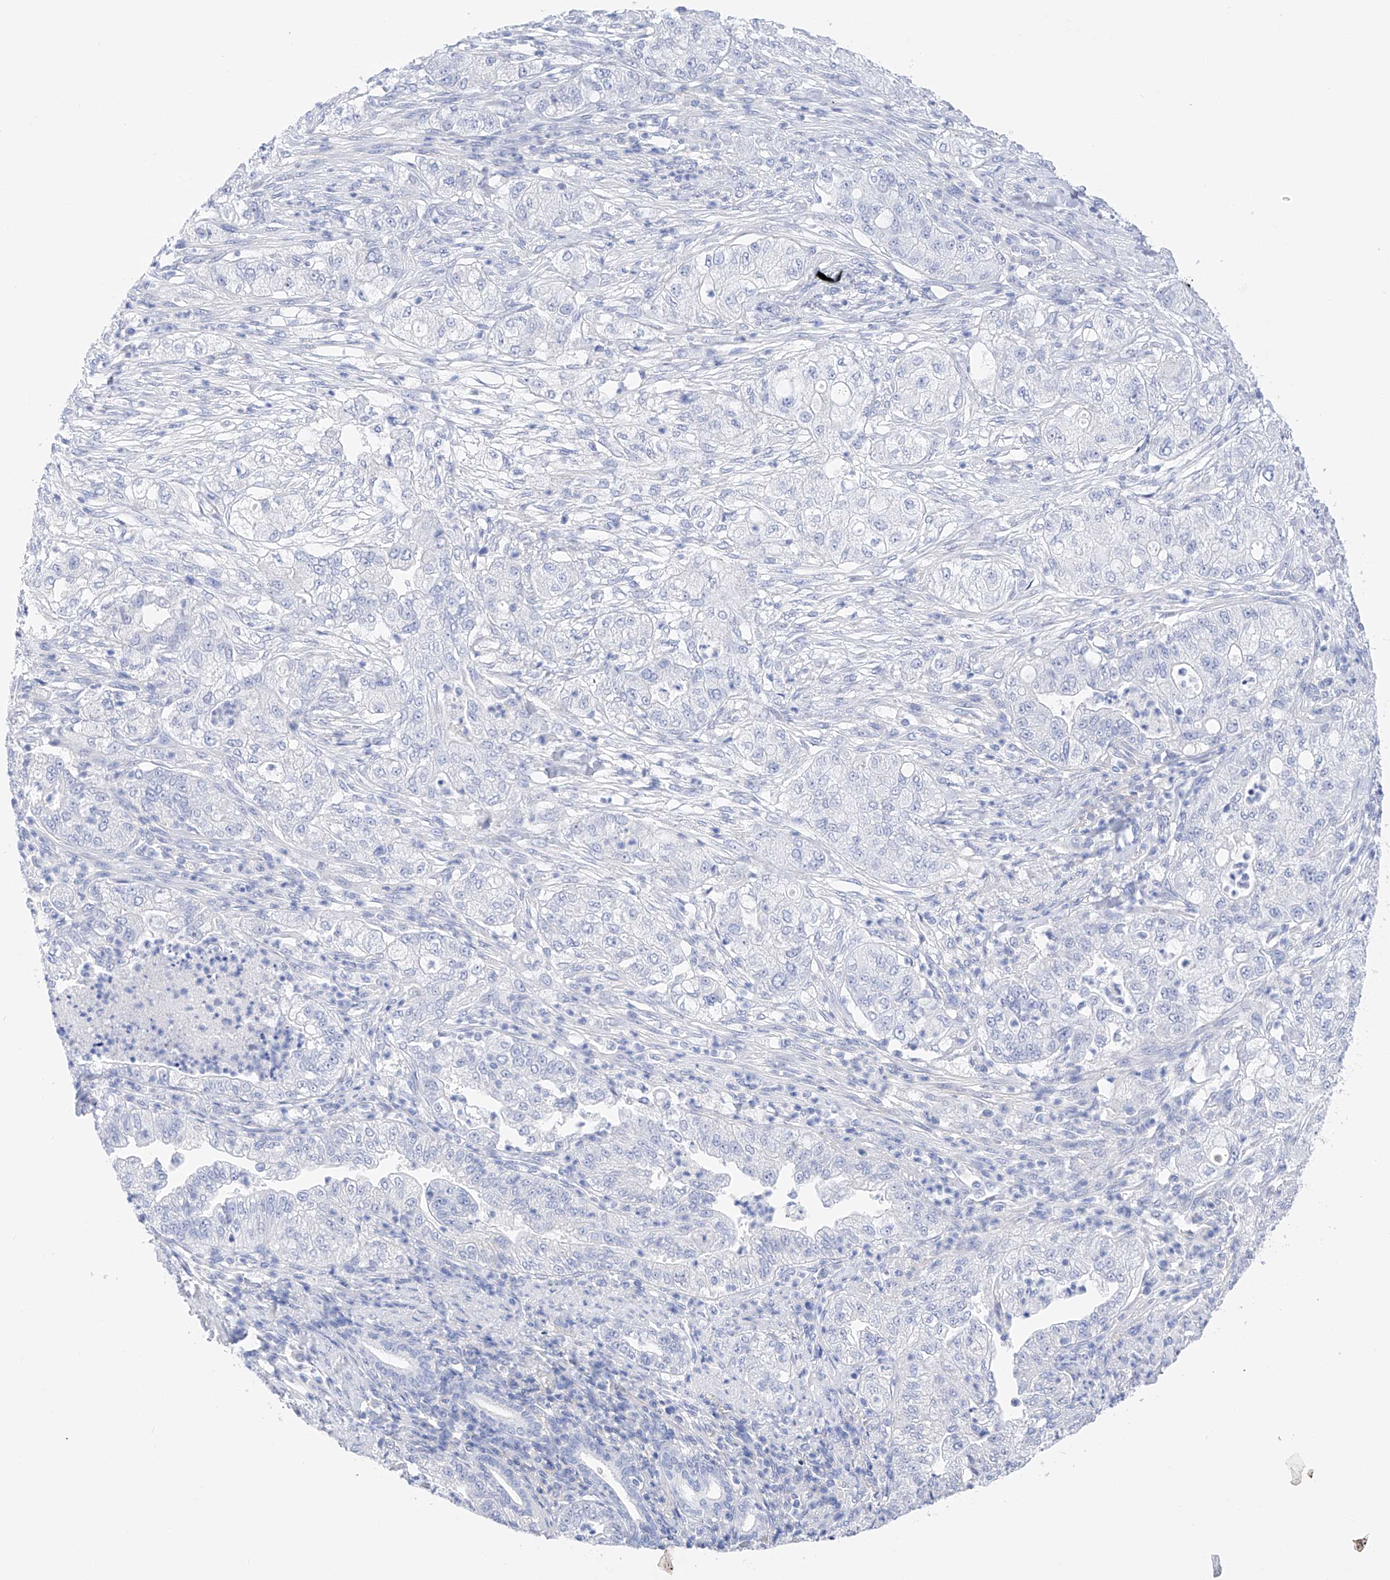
{"staining": {"intensity": "negative", "quantity": "none", "location": "none"}, "tissue": "pancreatic cancer", "cell_type": "Tumor cells", "image_type": "cancer", "snomed": [{"axis": "morphology", "description": "Adenocarcinoma, NOS"}, {"axis": "topography", "description": "Pancreas"}], "caption": "A histopathology image of pancreatic adenocarcinoma stained for a protein demonstrates no brown staining in tumor cells. Brightfield microscopy of immunohistochemistry (IHC) stained with DAB (brown) and hematoxylin (blue), captured at high magnification.", "gene": "FLG", "patient": {"sex": "female", "age": 78}}